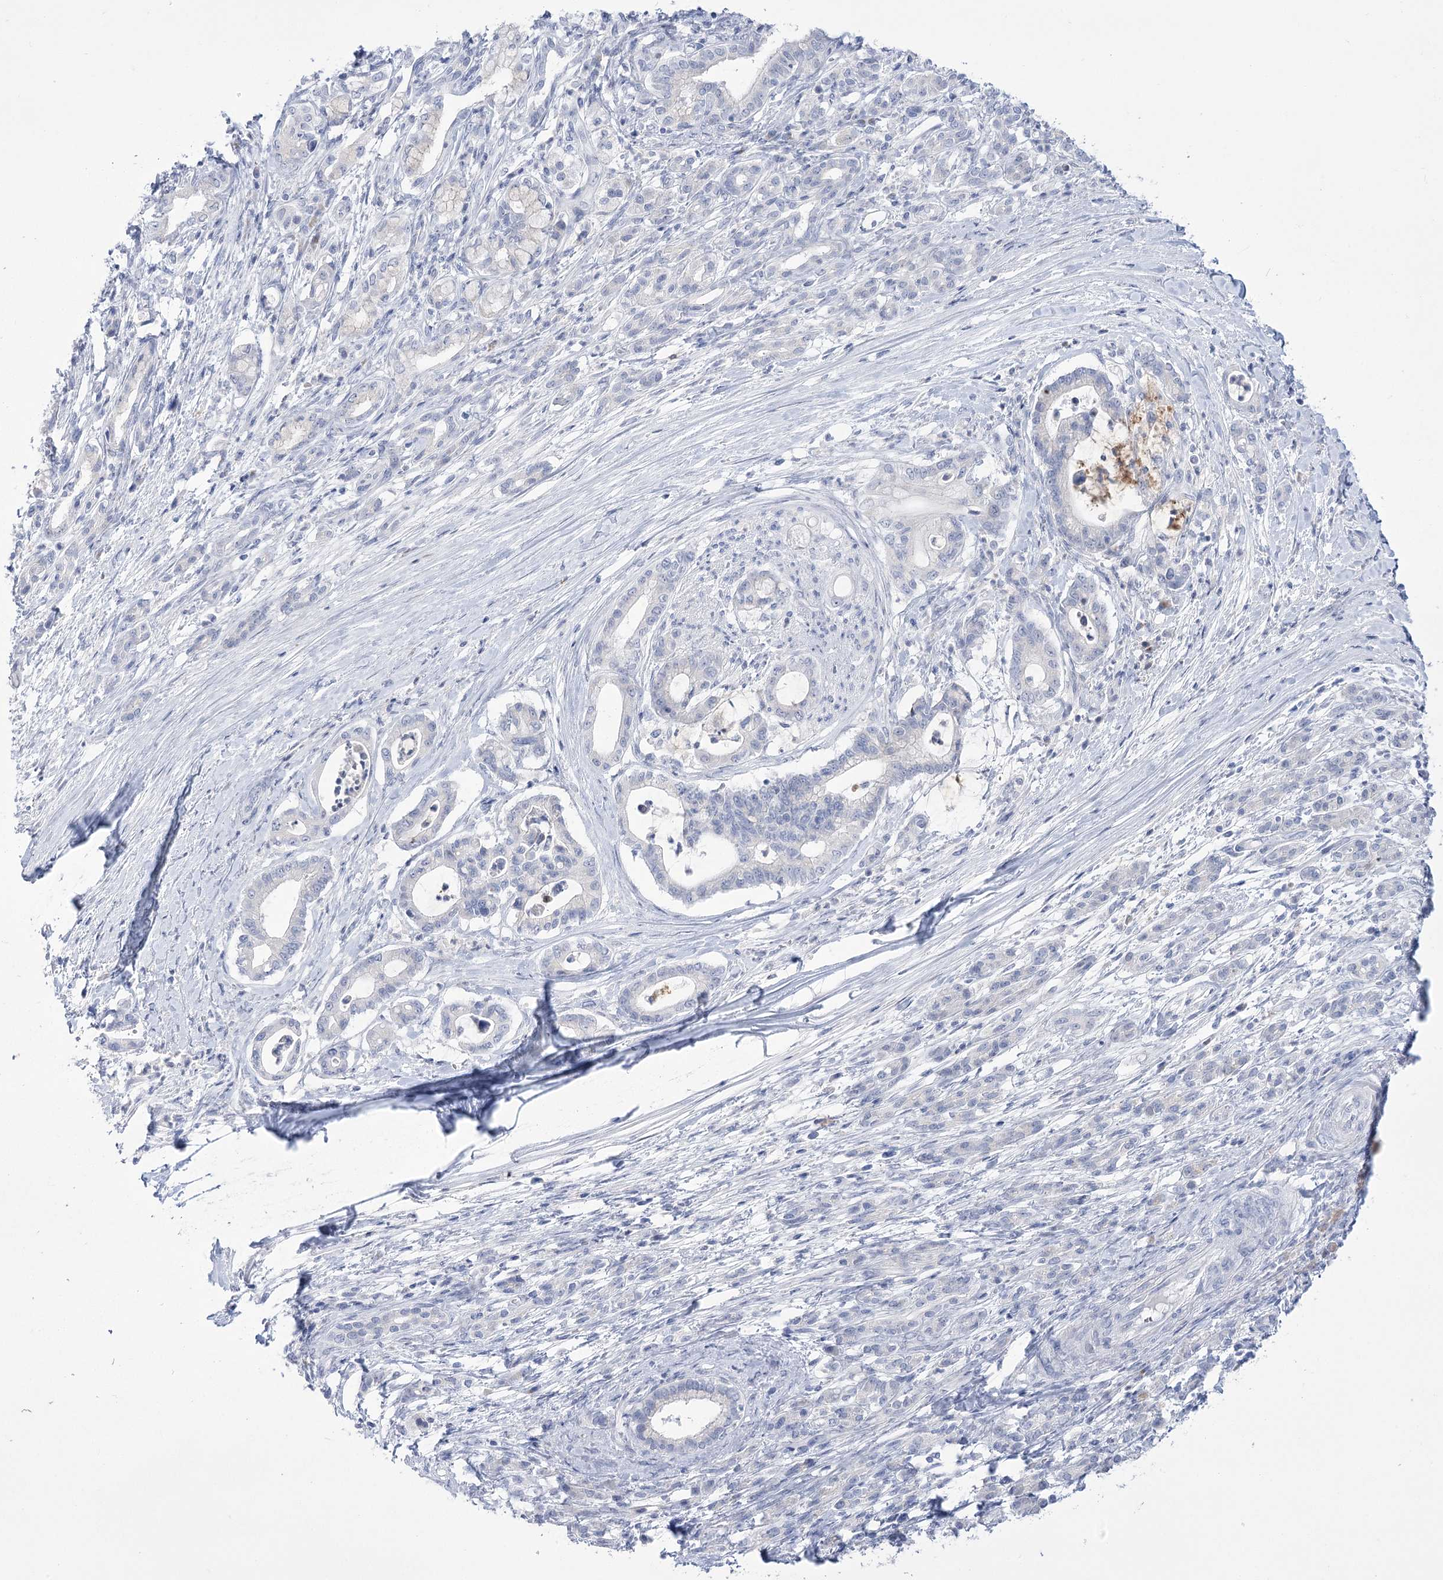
{"staining": {"intensity": "negative", "quantity": "none", "location": "none"}, "tissue": "pancreatic cancer", "cell_type": "Tumor cells", "image_type": "cancer", "snomed": [{"axis": "morphology", "description": "Adenocarcinoma, NOS"}, {"axis": "topography", "description": "Pancreas"}], "caption": "DAB (3,3'-diaminobenzidine) immunohistochemical staining of human pancreatic cancer reveals no significant expression in tumor cells.", "gene": "BEND7", "patient": {"sex": "female", "age": 55}}